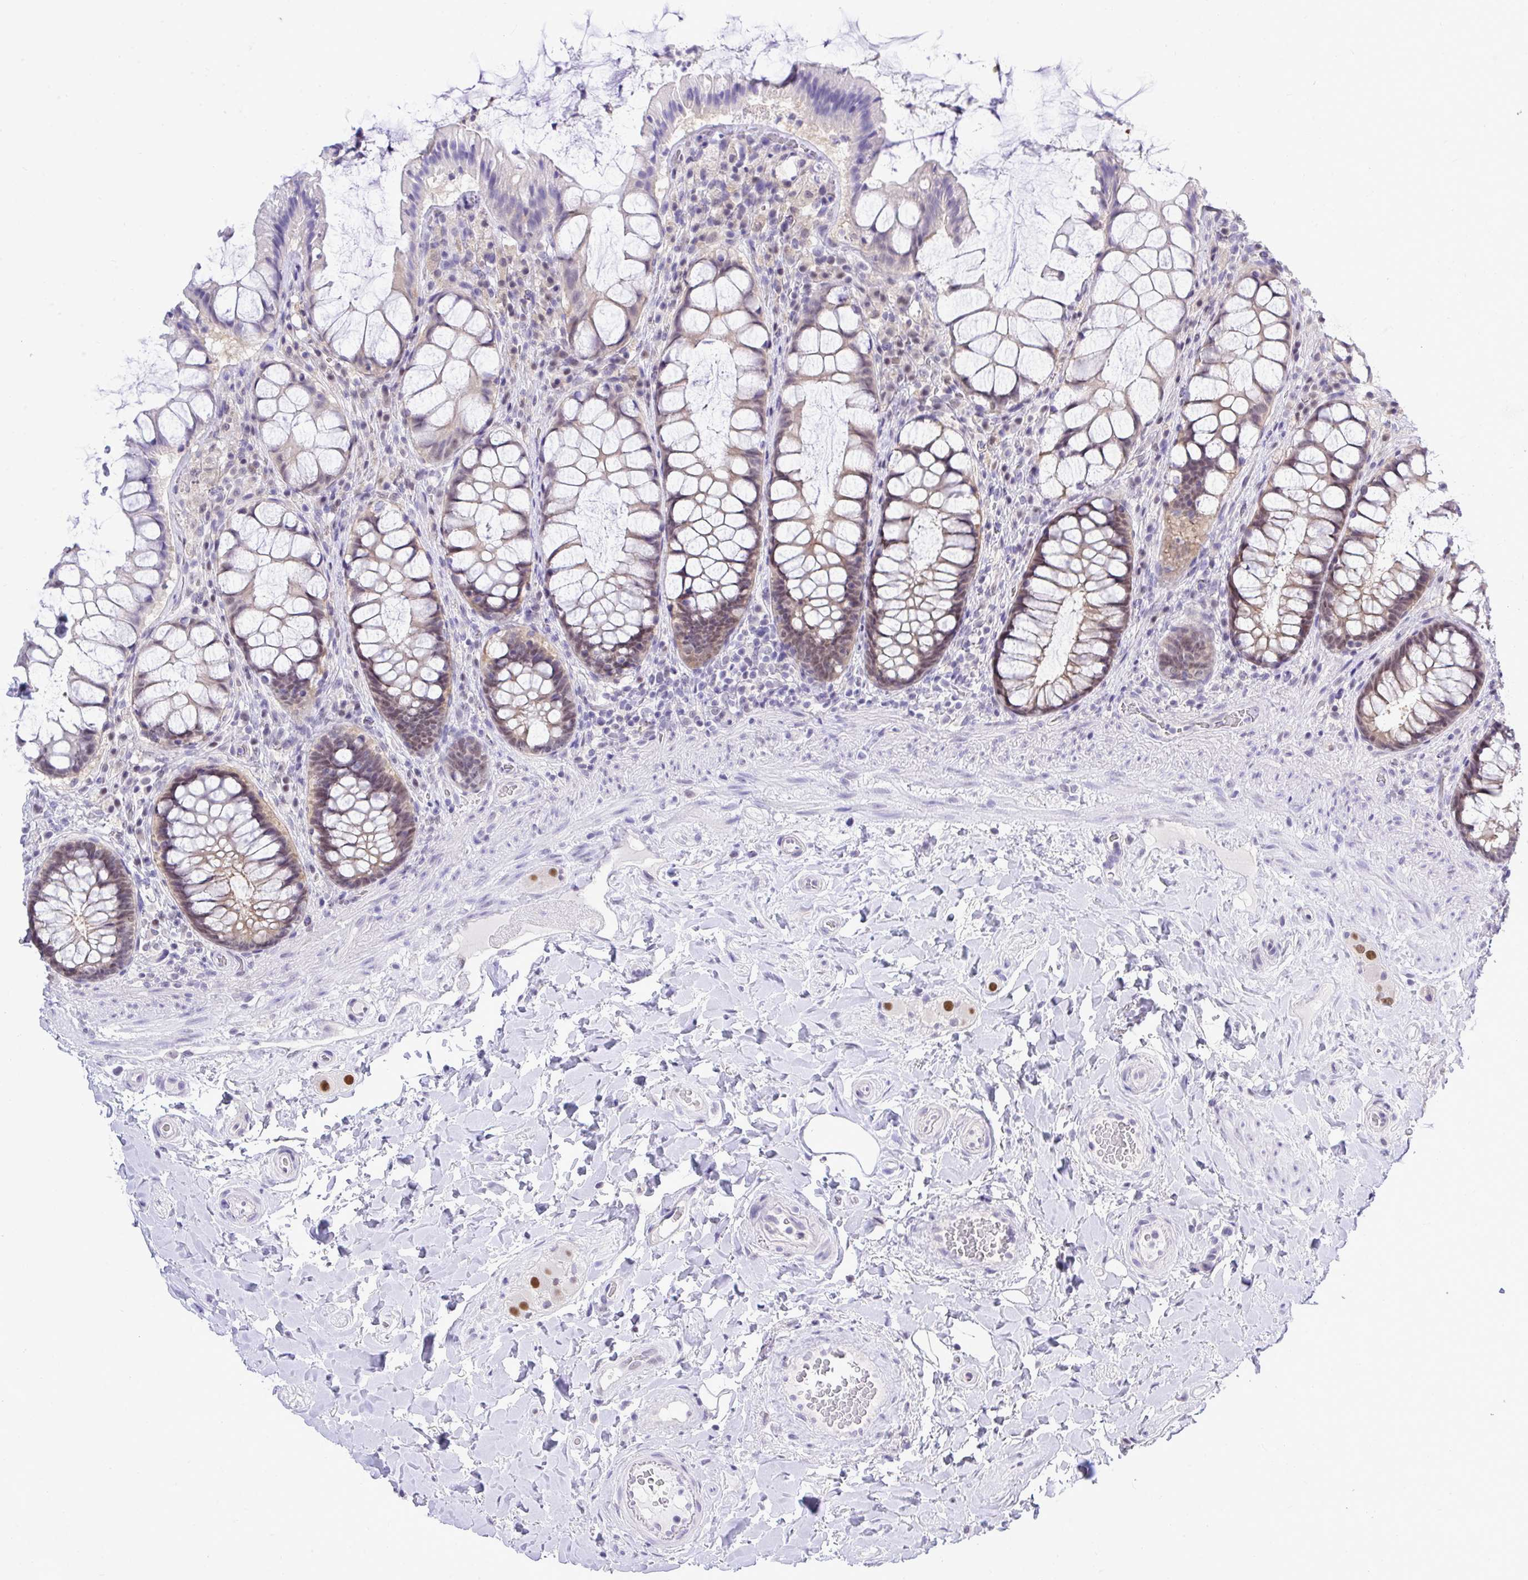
{"staining": {"intensity": "weak", "quantity": "25%-75%", "location": "nuclear"}, "tissue": "rectum", "cell_type": "Glandular cells", "image_type": "normal", "snomed": [{"axis": "morphology", "description": "Normal tissue, NOS"}, {"axis": "topography", "description": "Rectum"}], "caption": "Immunohistochemical staining of benign rectum shows weak nuclear protein positivity in about 25%-75% of glandular cells.", "gene": "THOP1", "patient": {"sex": "female", "age": 58}}